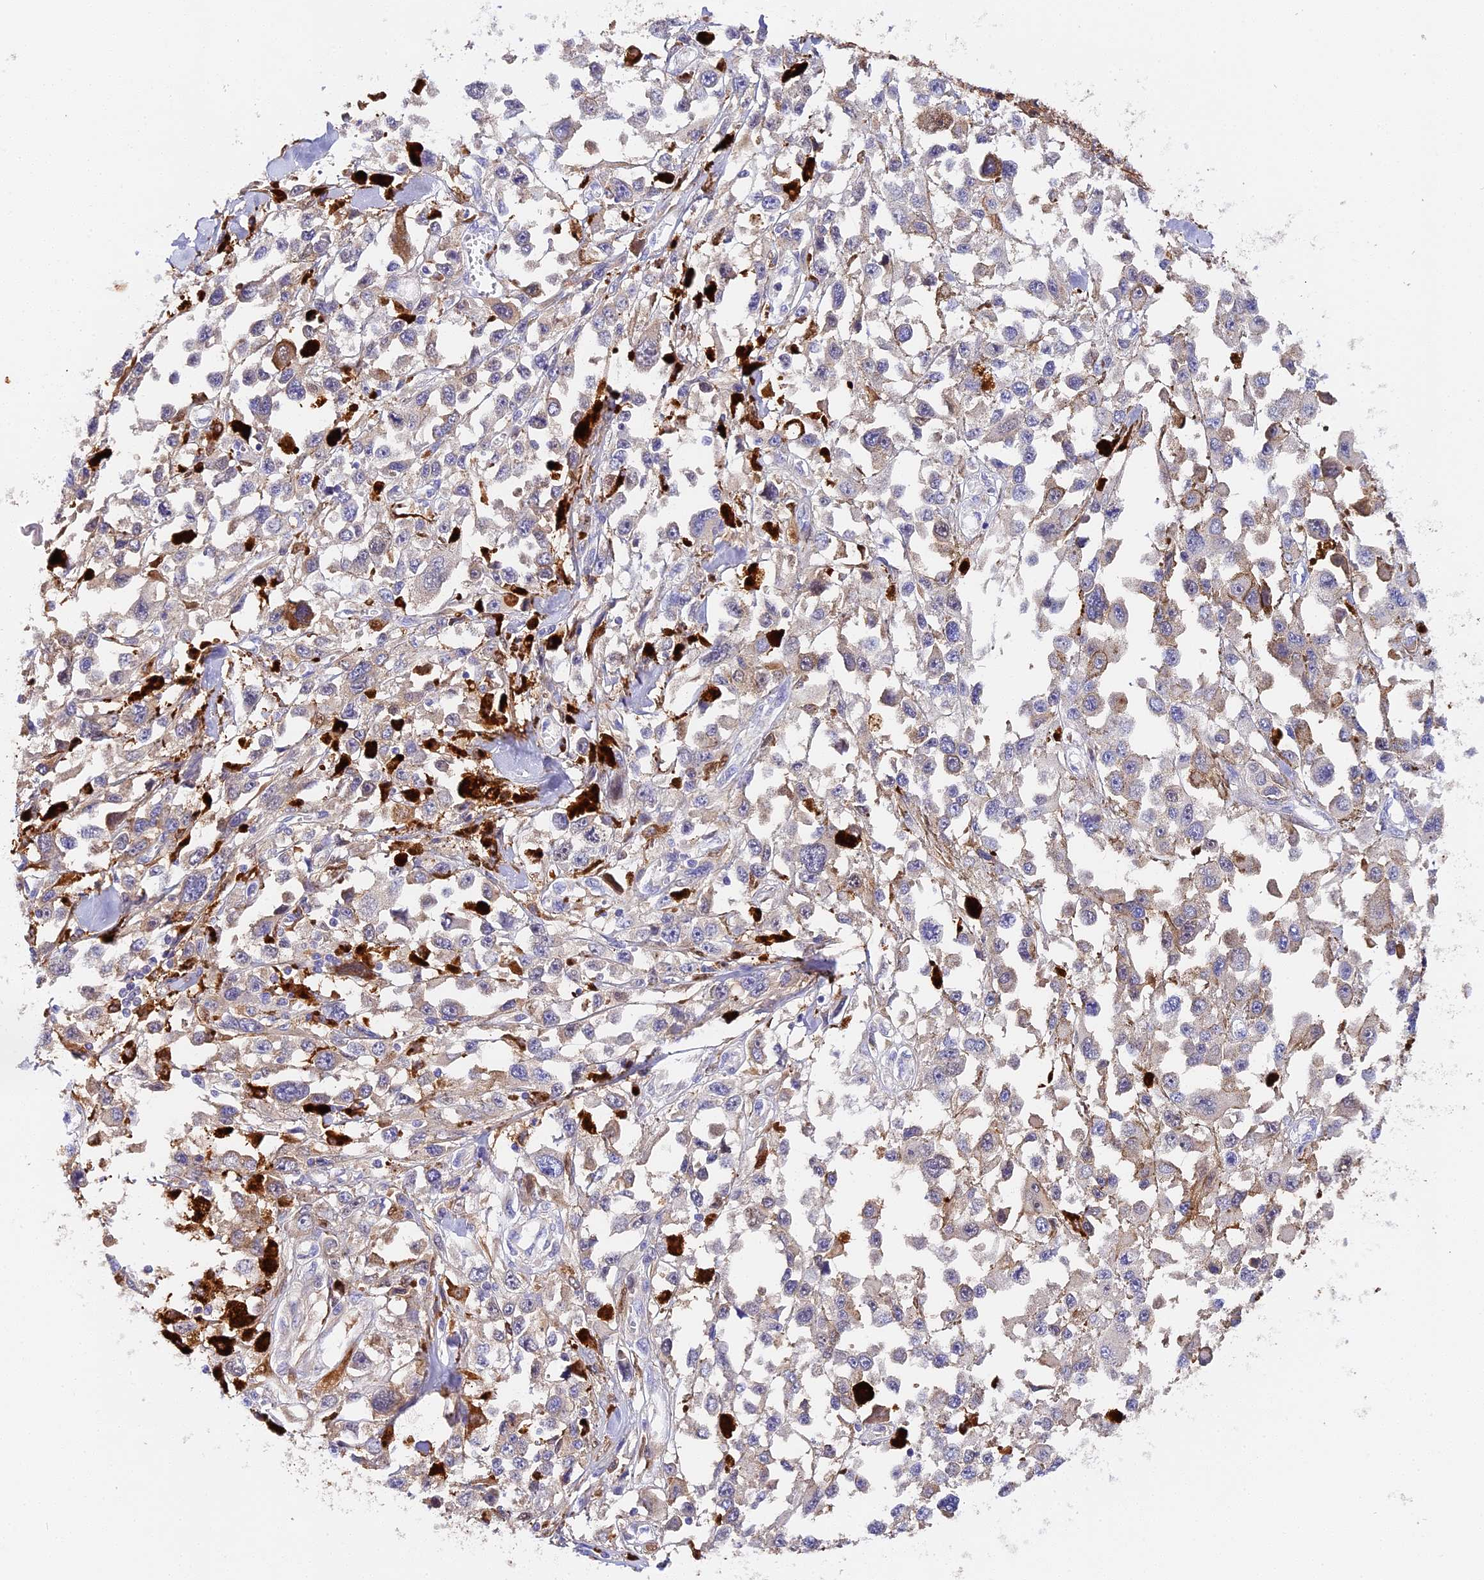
{"staining": {"intensity": "negative", "quantity": "none", "location": "none"}, "tissue": "melanoma", "cell_type": "Tumor cells", "image_type": "cancer", "snomed": [{"axis": "morphology", "description": "Malignant melanoma, Metastatic site"}, {"axis": "topography", "description": "Lymph node"}], "caption": "IHC image of human malignant melanoma (metastatic site) stained for a protein (brown), which exhibits no expression in tumor cells. Nuclei are stained in blue.", "gene": "KATNB1", "patient": {"sex": "male", "age": 59}}